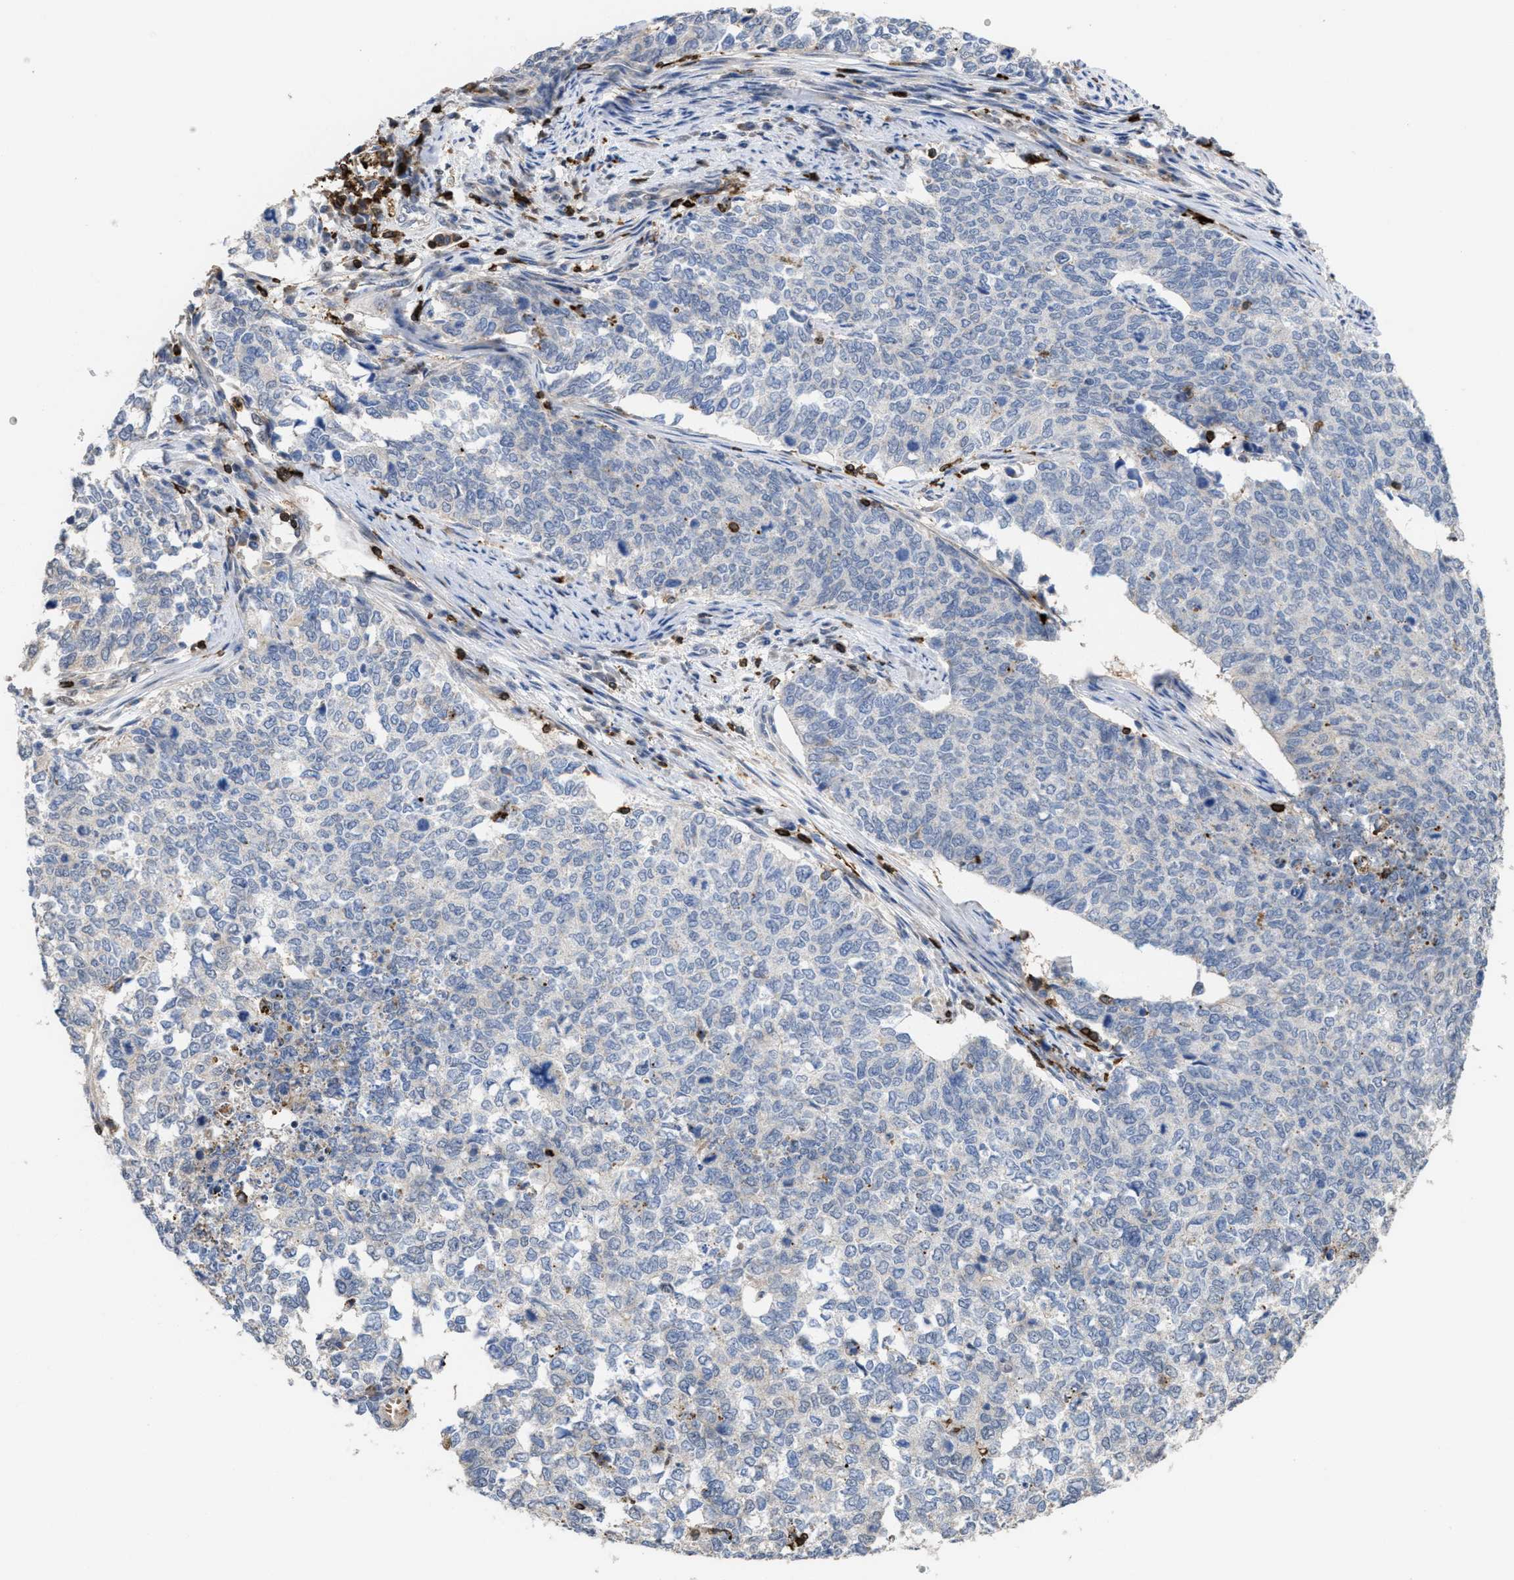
{"staining": {"intensity": "negative", "quantity": "none", "location": "none"}, "tissue": "cervical cancer", "cell_type": "Tumor cells", "image_type": "cancer", "snomed": [{"axis": "morphology", "description": "Squamous cell carcinoma, NOS"}, {"axis": "topography", "description": "Cervix"}], "caption": "The photomicrograph displays no staining of tumor cells in cervical squamous cell carcinoma.", "gene": "PTPRE", "patient": {"sex": "female", "age": 63}}